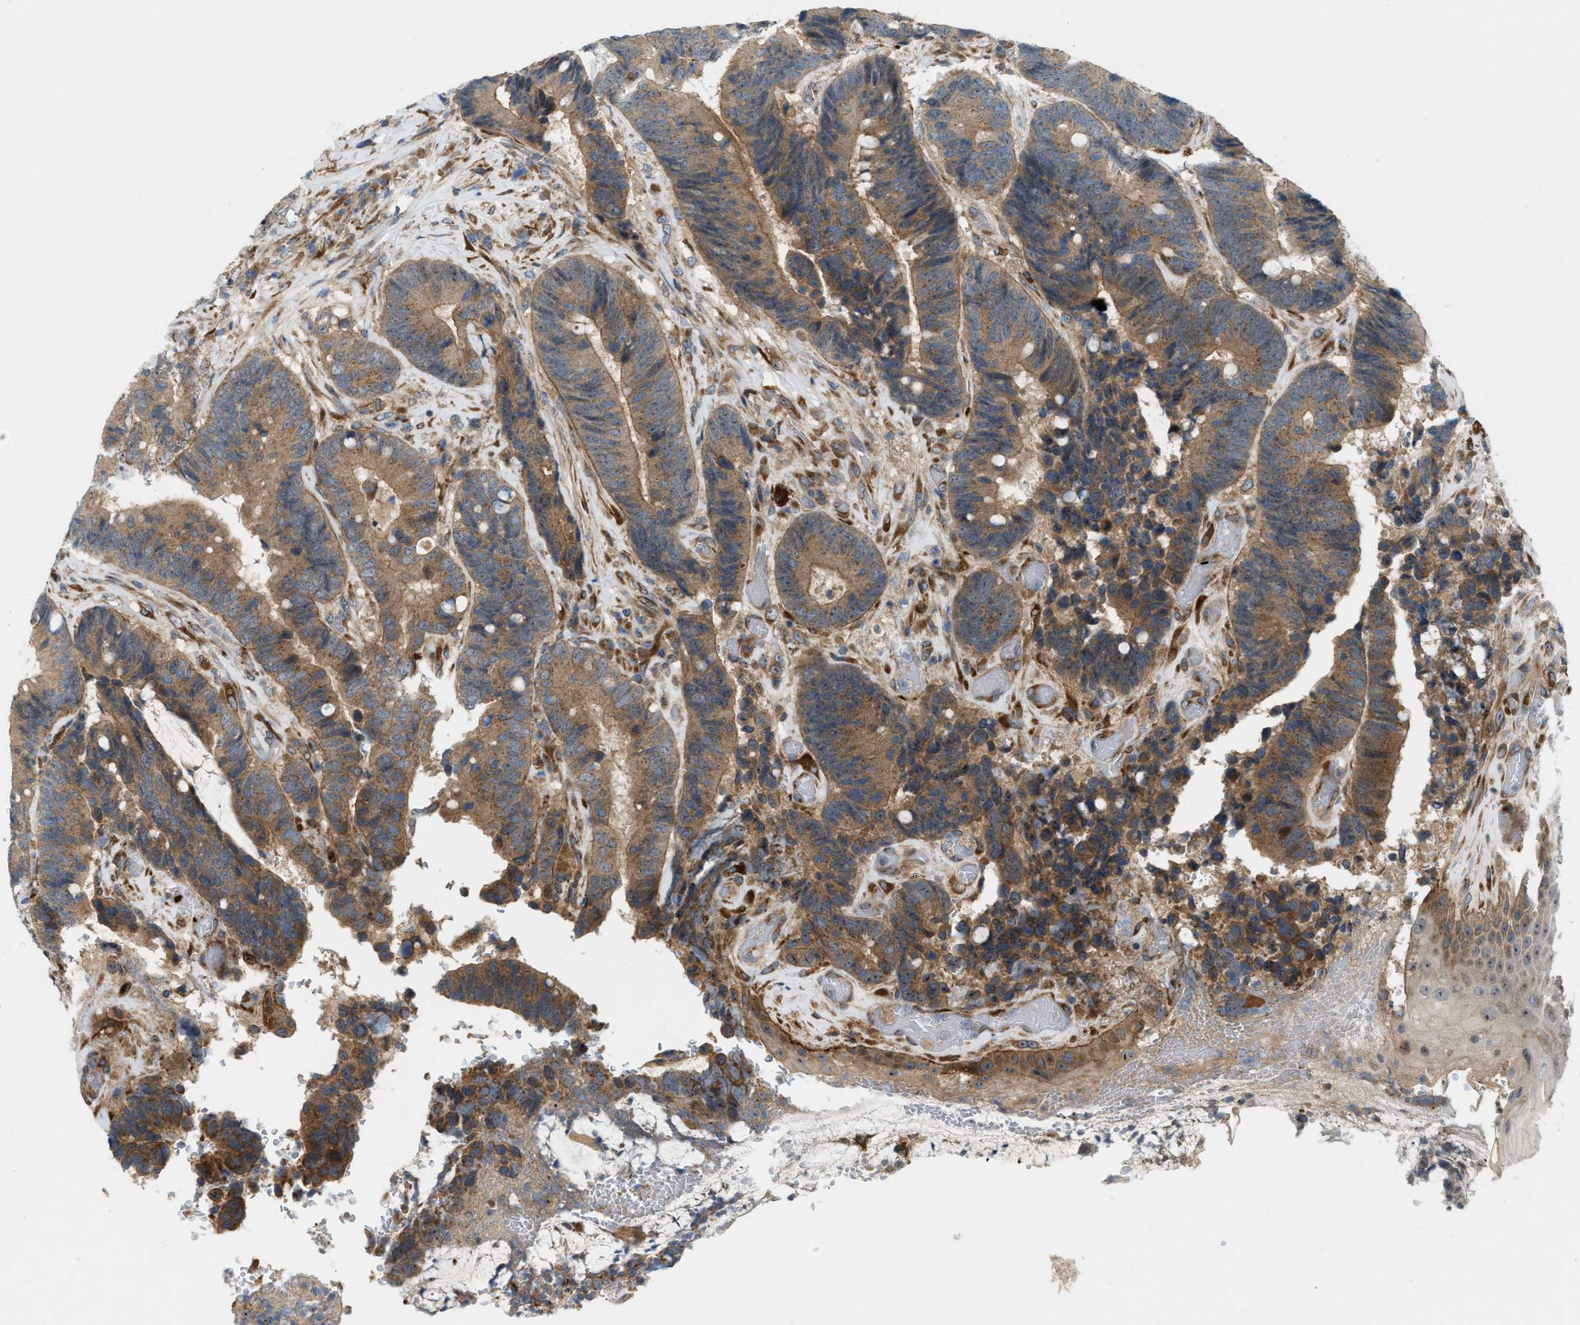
{"staining": {"intensity": "moderate", "quantity": ">75%", "location": "cytoplasmic/membranous"}, "tissue": "colorectal cancer", "cell_type": "Tumor cells", "image_type": "cancer", "snomed": [{"axis": "morphology", "description": "Adenocarcinoma, NOS"}, {"axis": "topography", "description": "Rectum"}, {"axis": "topography", "description": "Anal"}], "caption": "This is an image of immunohistochemistry (IHC) staining of colorectal cancer (adenocarcinoma), which shows moderate staining in the cytoplasmic/membranous of tumor cells.", "gene": "CYB5D1", "patient": {"sex": "female", "age": 89}}